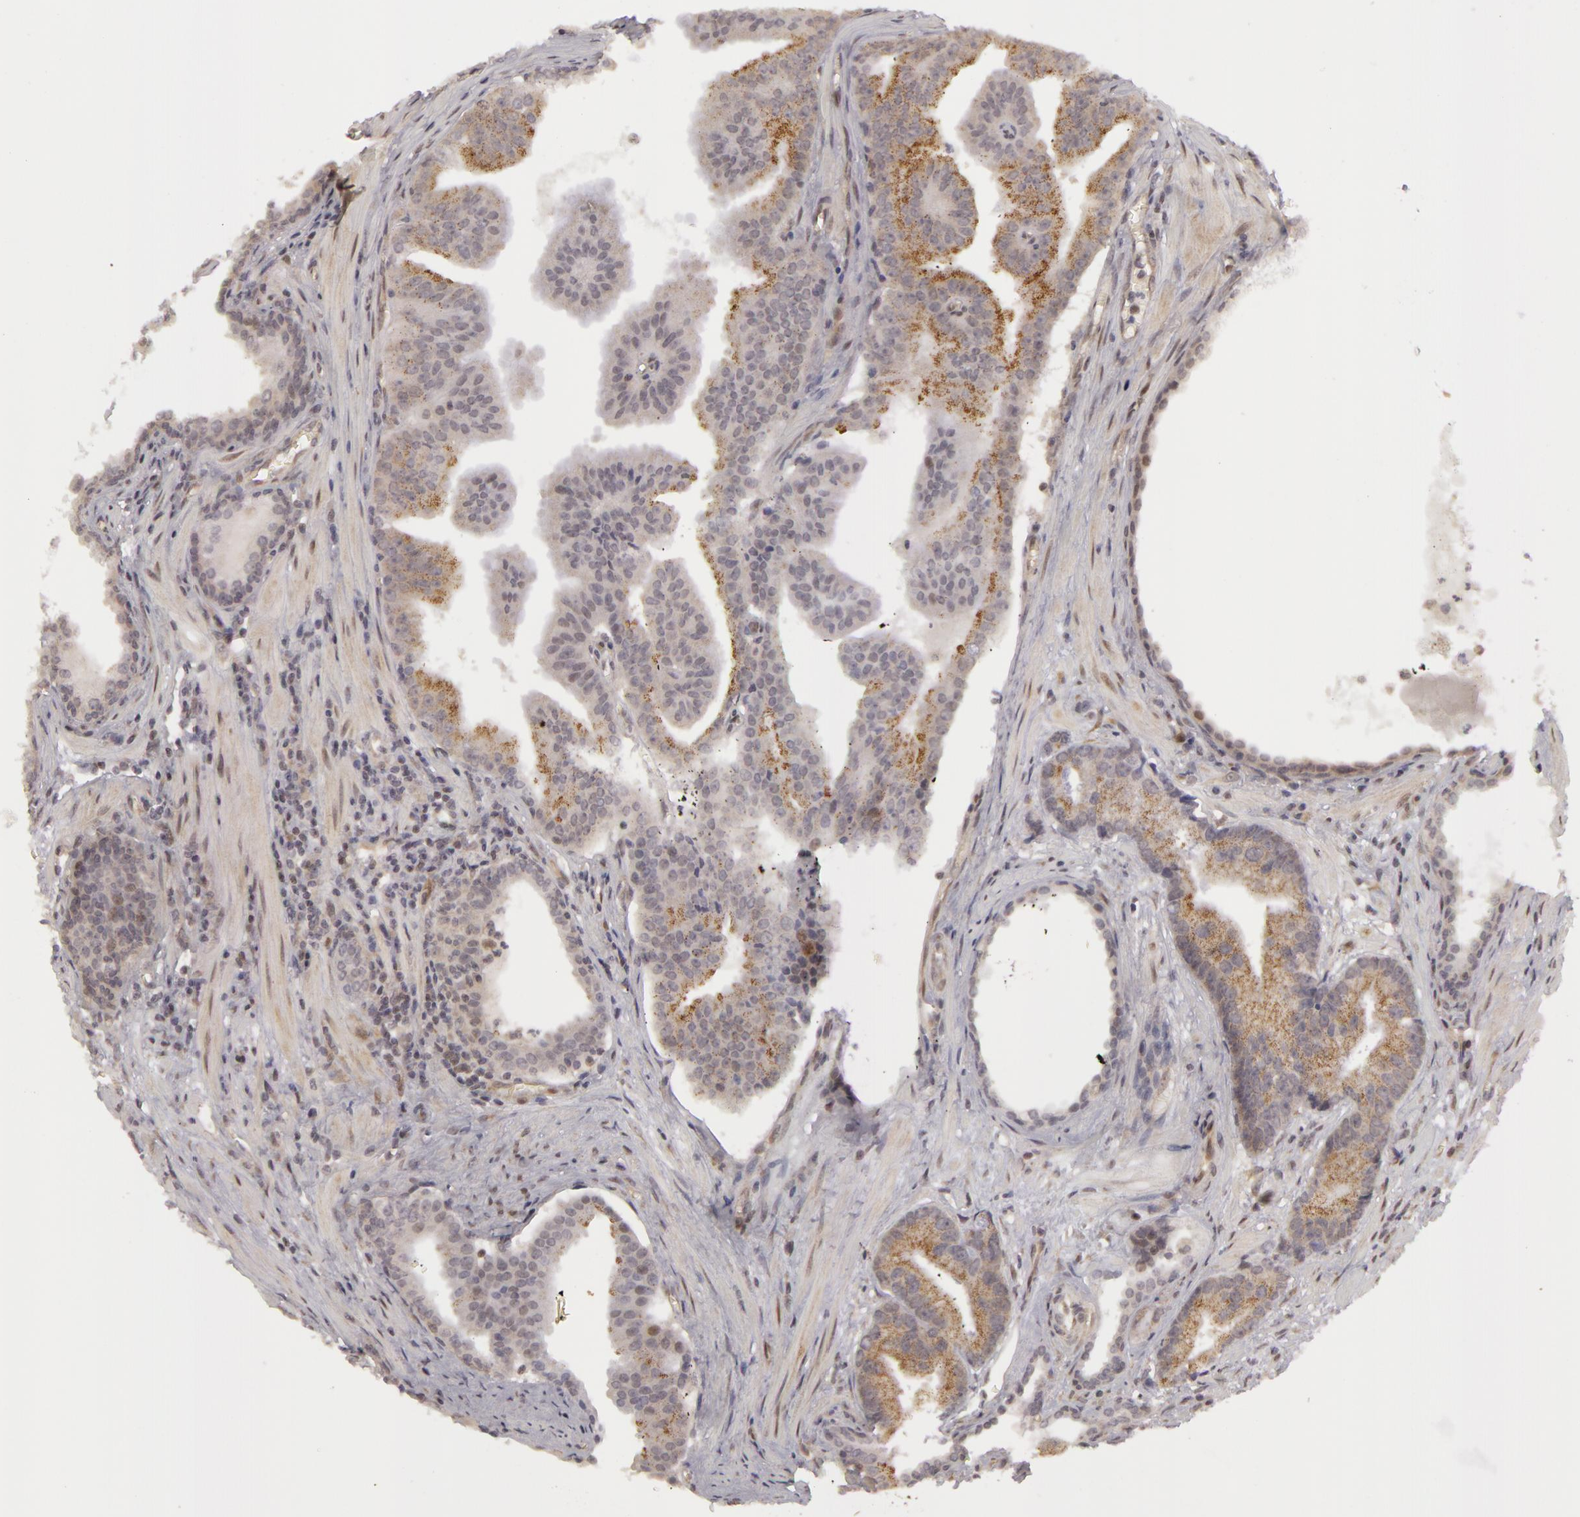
{"staining": {"intensity": "weak", "quantity": "<25%", "location": "cytoplasmic/membranous"}, "tissue": "prostate cancer", "cell_type": "Tumor cells", "image_type": "cancer", "snomed": [{"axis": "morphology", "description": "Adenocarcinoma, Low grade"}, {"axis": "topography", "description": "Prostate"}], "caption": "Immunohistochemistry histopathology image of neoplastic tissue: low-grade adenocarcinoma (prostate) stained with DAB shows no significant protein staining in tumor cells.", "gene": "ZNF133", "patient": {"sex": "male", "age": 65}}